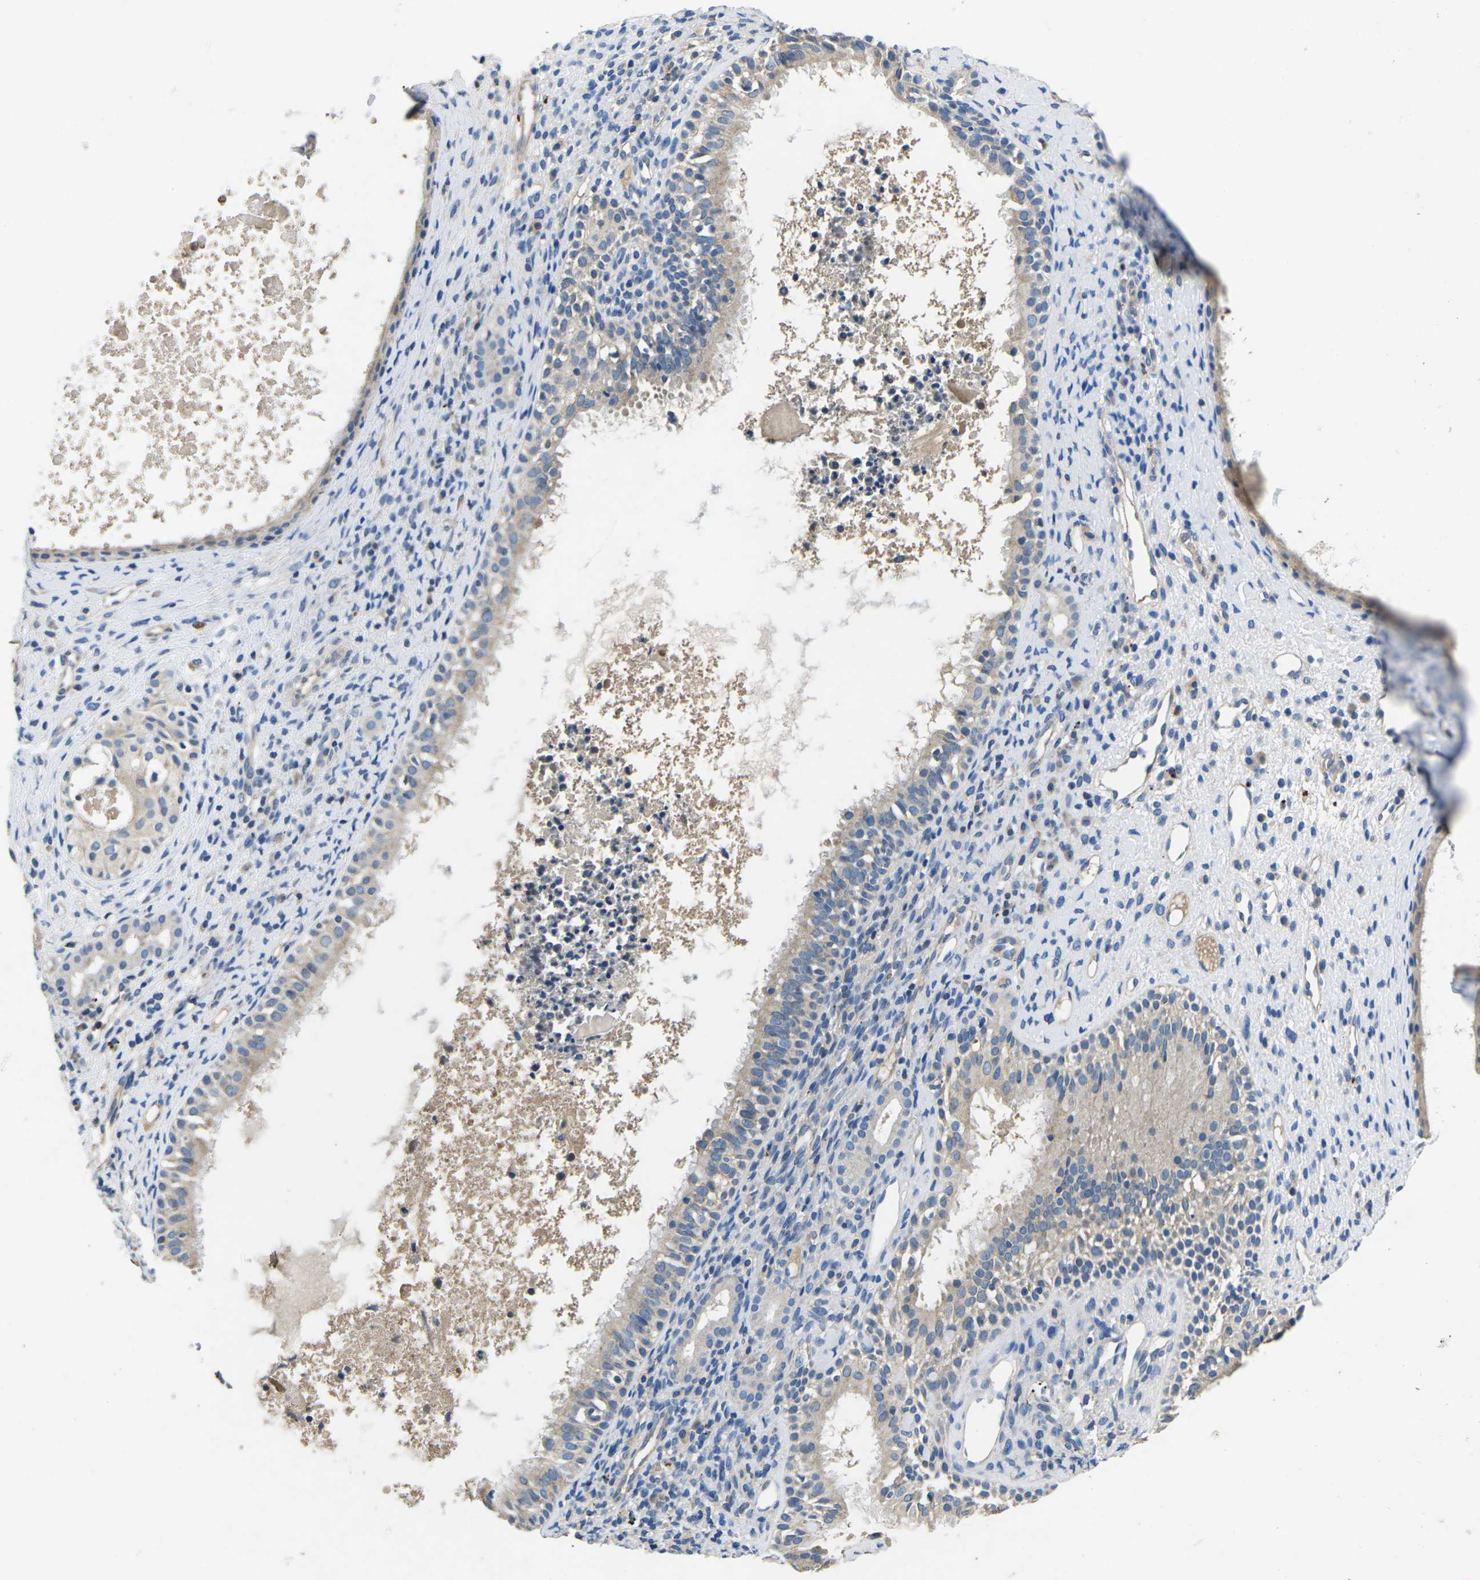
{"staining": {"intensity": "weak", "quantity": ">75%", "location": "cytoplasmic/membranous"}, "tissue": "nasopharynx", "cell_type": "Respiratory epithelial cells", "image_type": "normal", "snomed": [{"axis": "morphology", "description": "Normal tissue, NOS"}, {"axis": "topography", "description": "Nasopharynx"}], "caption": "IHC staining of benign nasopharynx, which displays low levels of weak cytoplasmic/membranous expression in about >75% of respiratory epithelial cells indicating weak cytoplasmic/membranous protein positivity. The staining was performed using DAB (brown) for protein detection and nuclei were counterstained in hematoxylin (blue).", "gene": "PDCD6IP", "patient": {"sex": "male", "age": 22}}